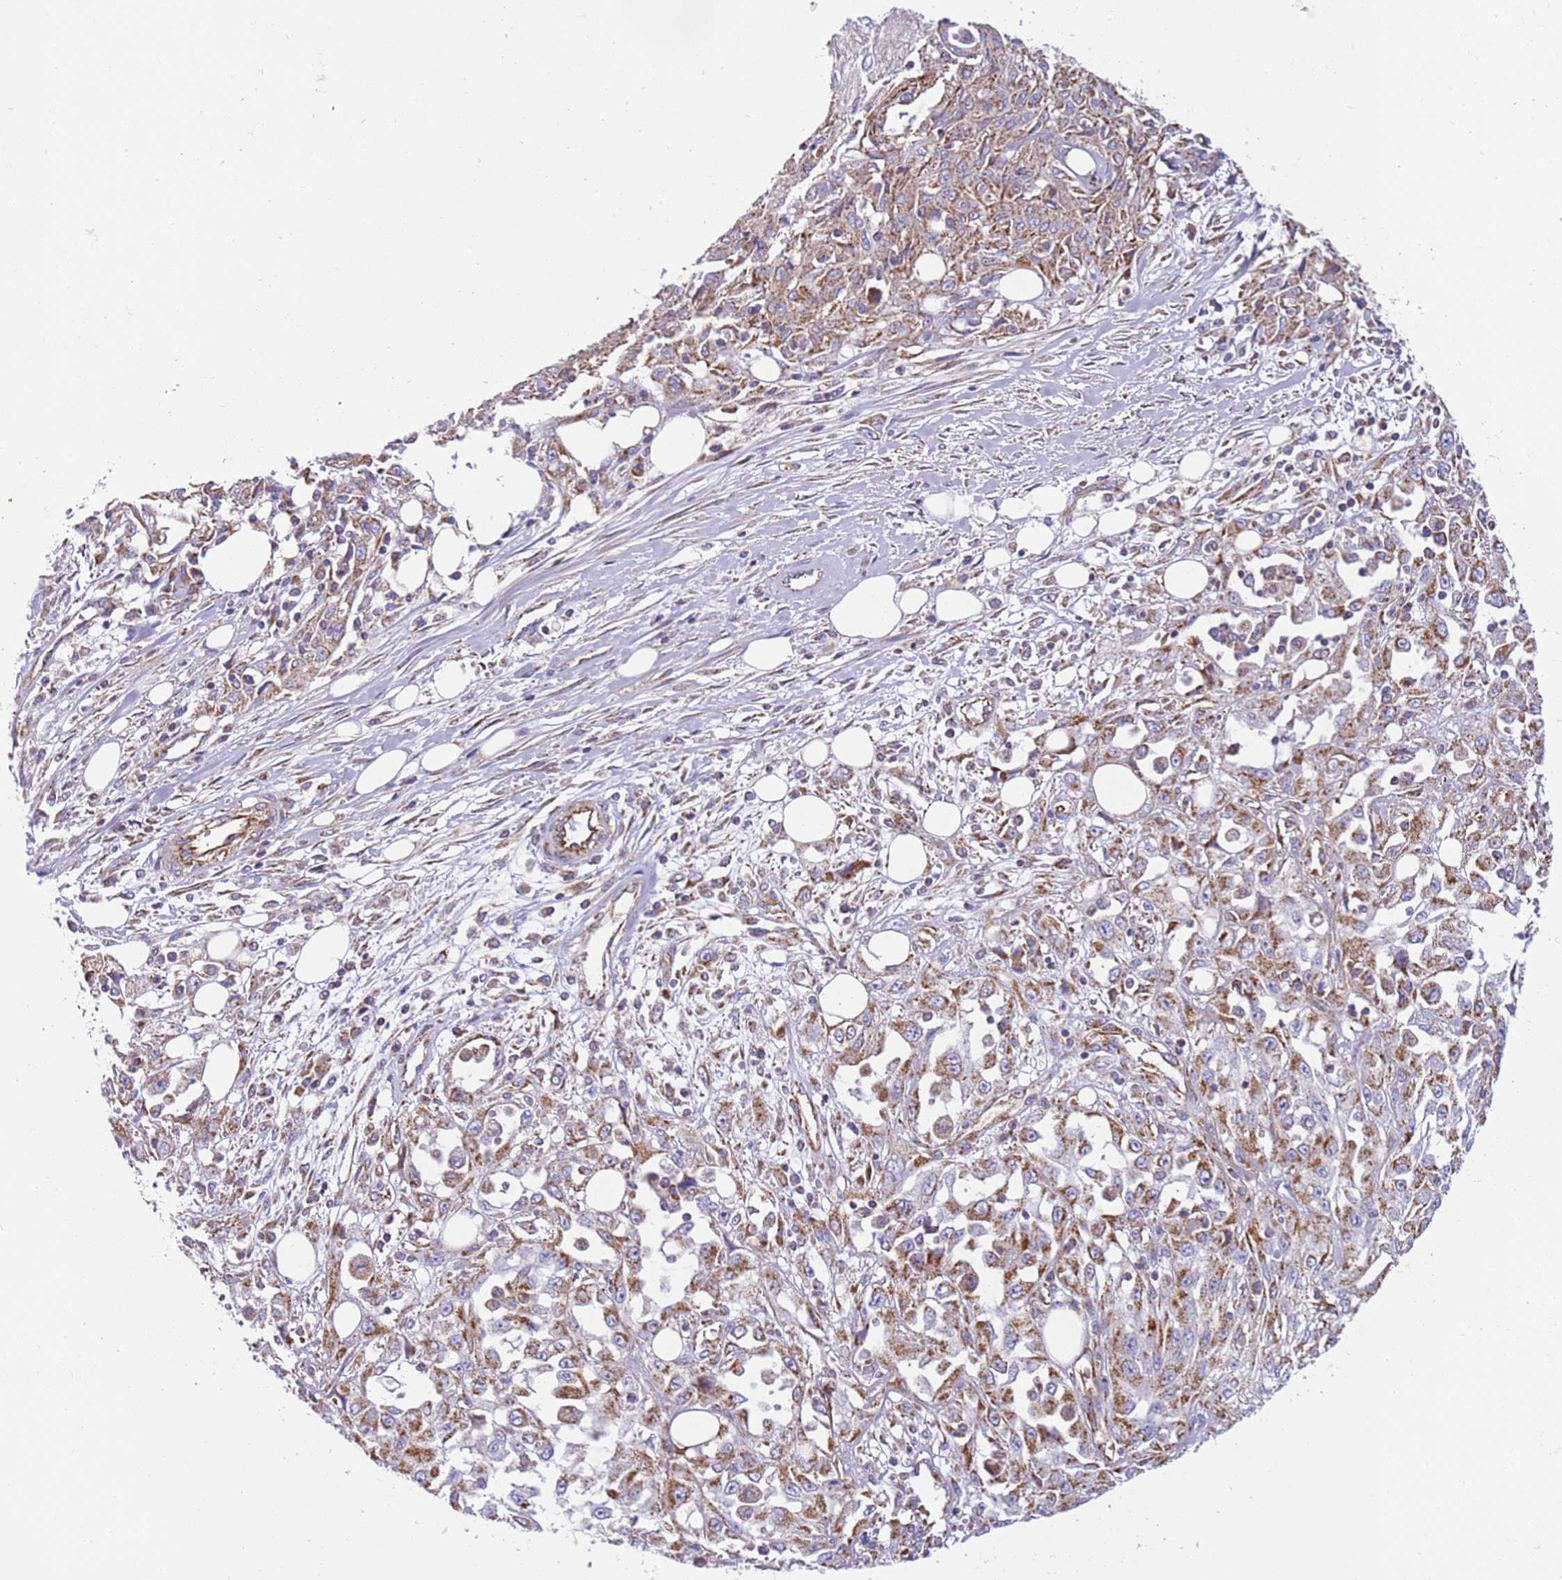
{"staining": {"intensity": "moderate", "quantity": ">75%", "location": "cytoplasmic/membranous"}, "tissue": "skin cancer", "cell_type": "Tumor cells", "image_type": "cancer", "snomed": [{"axis": "morphology", "description": "Squamous cell carcinoma, NOS"}, {"axis": "morphology", "description": "Squamous cell carcinoma, metastatic, NOS"}, {"axis": "topography", "description": "Skin"}, {"axis": "topography", "description": "Lymph node"}], "caption": "Skin squamous cell carcinoma was stained to show a protein in brown. There is medium levels of moderate cytoplasmic/membranous staining in approximately >75% of tumor cells. (Stains: DAB in brown, nuclei in blue, Microscopy: brightfield microscopy at high magnification).", "gene": "MRPL20", "patient": {"sex": "male", "age": 75}}